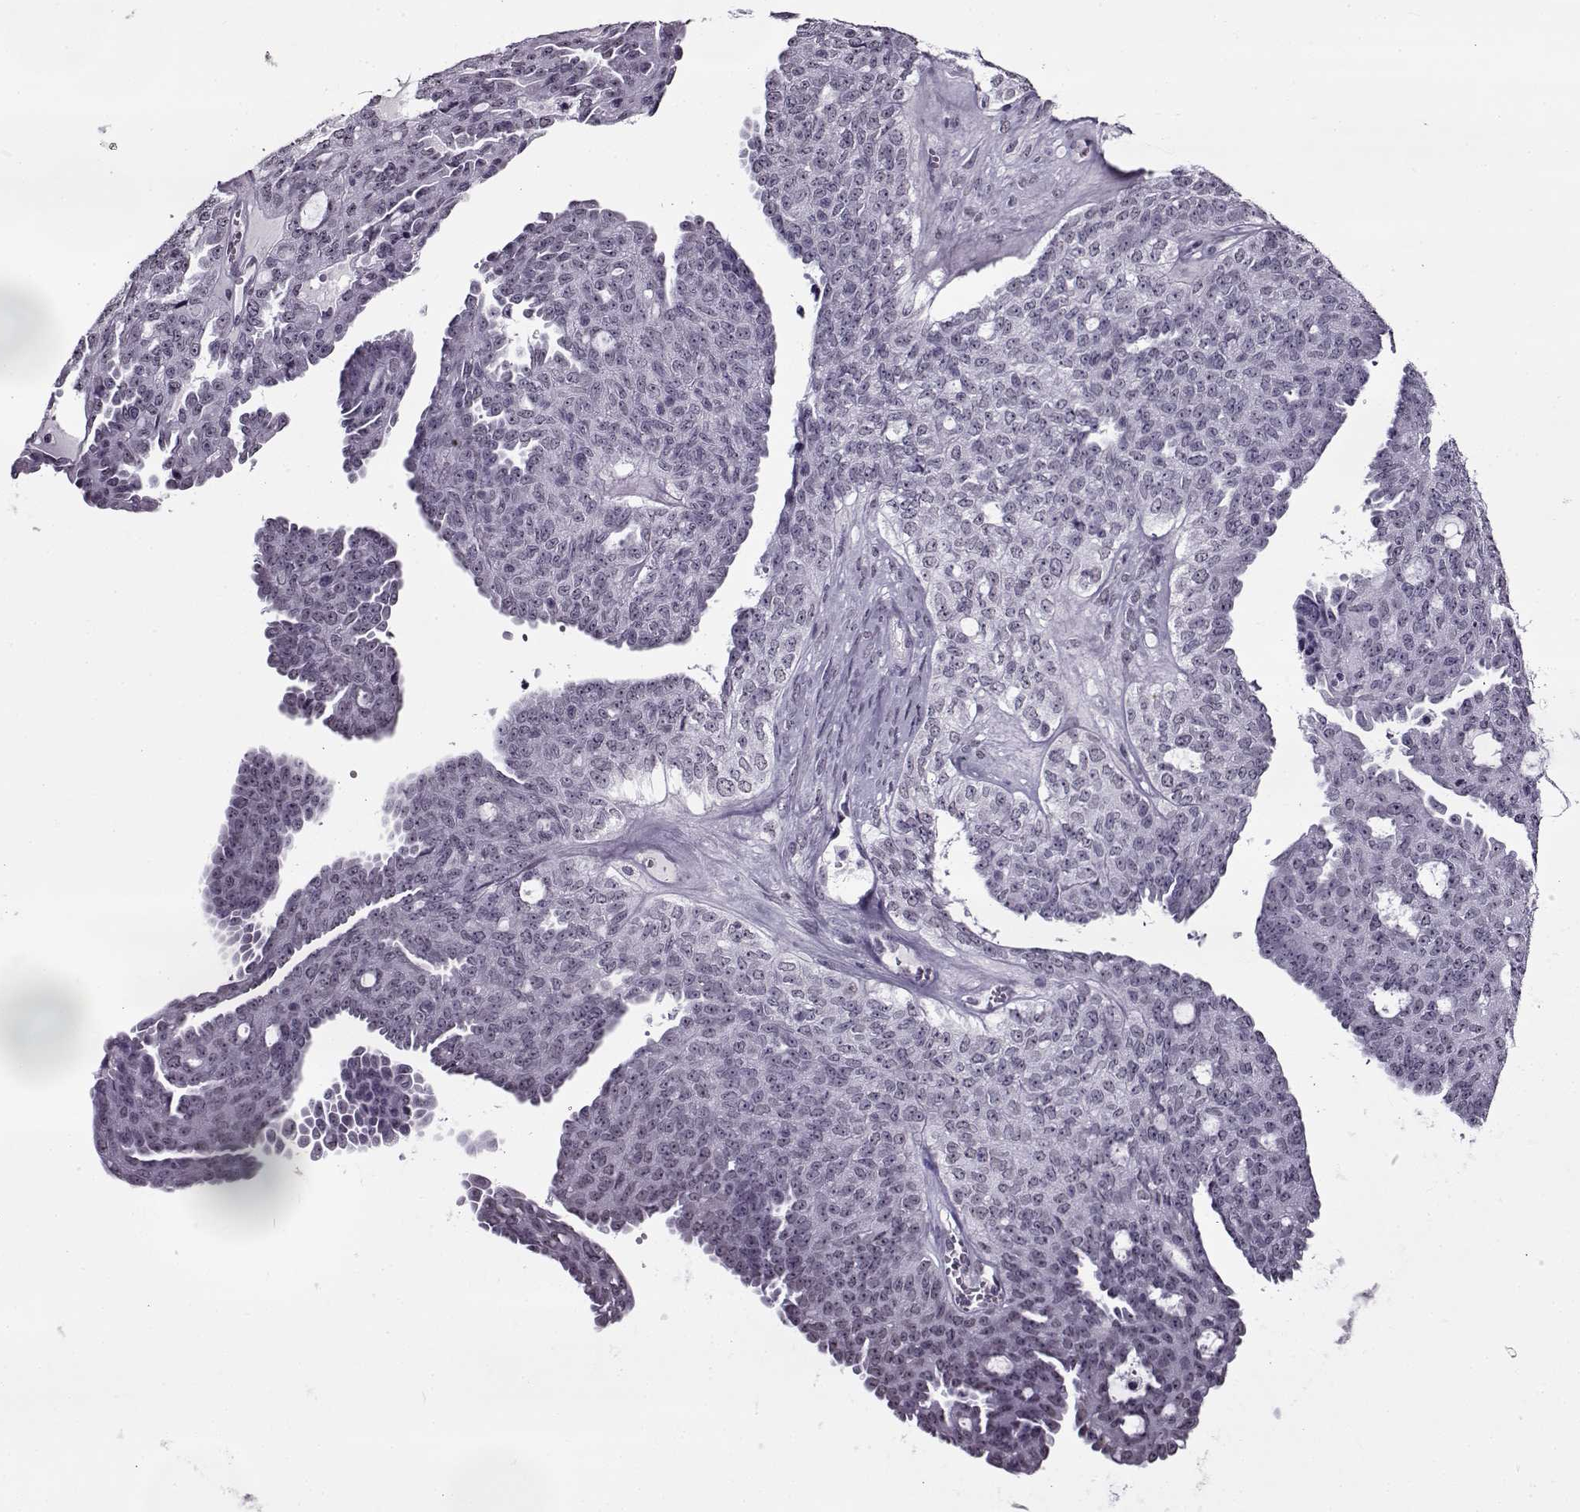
{"staining": {"intensity": "negative", "quantity": "none", "location": "none"}, "tissue": "ovarian cancer", "cell_type": "Tumor cells", "image_type": "cancer", "snomed": [{"axis": "morphology", "description": "Cystadenocarcinoma, serous, NOS"}, {"axis": "topography", "description": "Ovary"}], "caption": "IHC of ovarian serous cystadenocarcinoma displays no positivity in tumor cells.", "gene": "PRMT8", "patient": {"sex": "female", "age": 71}}